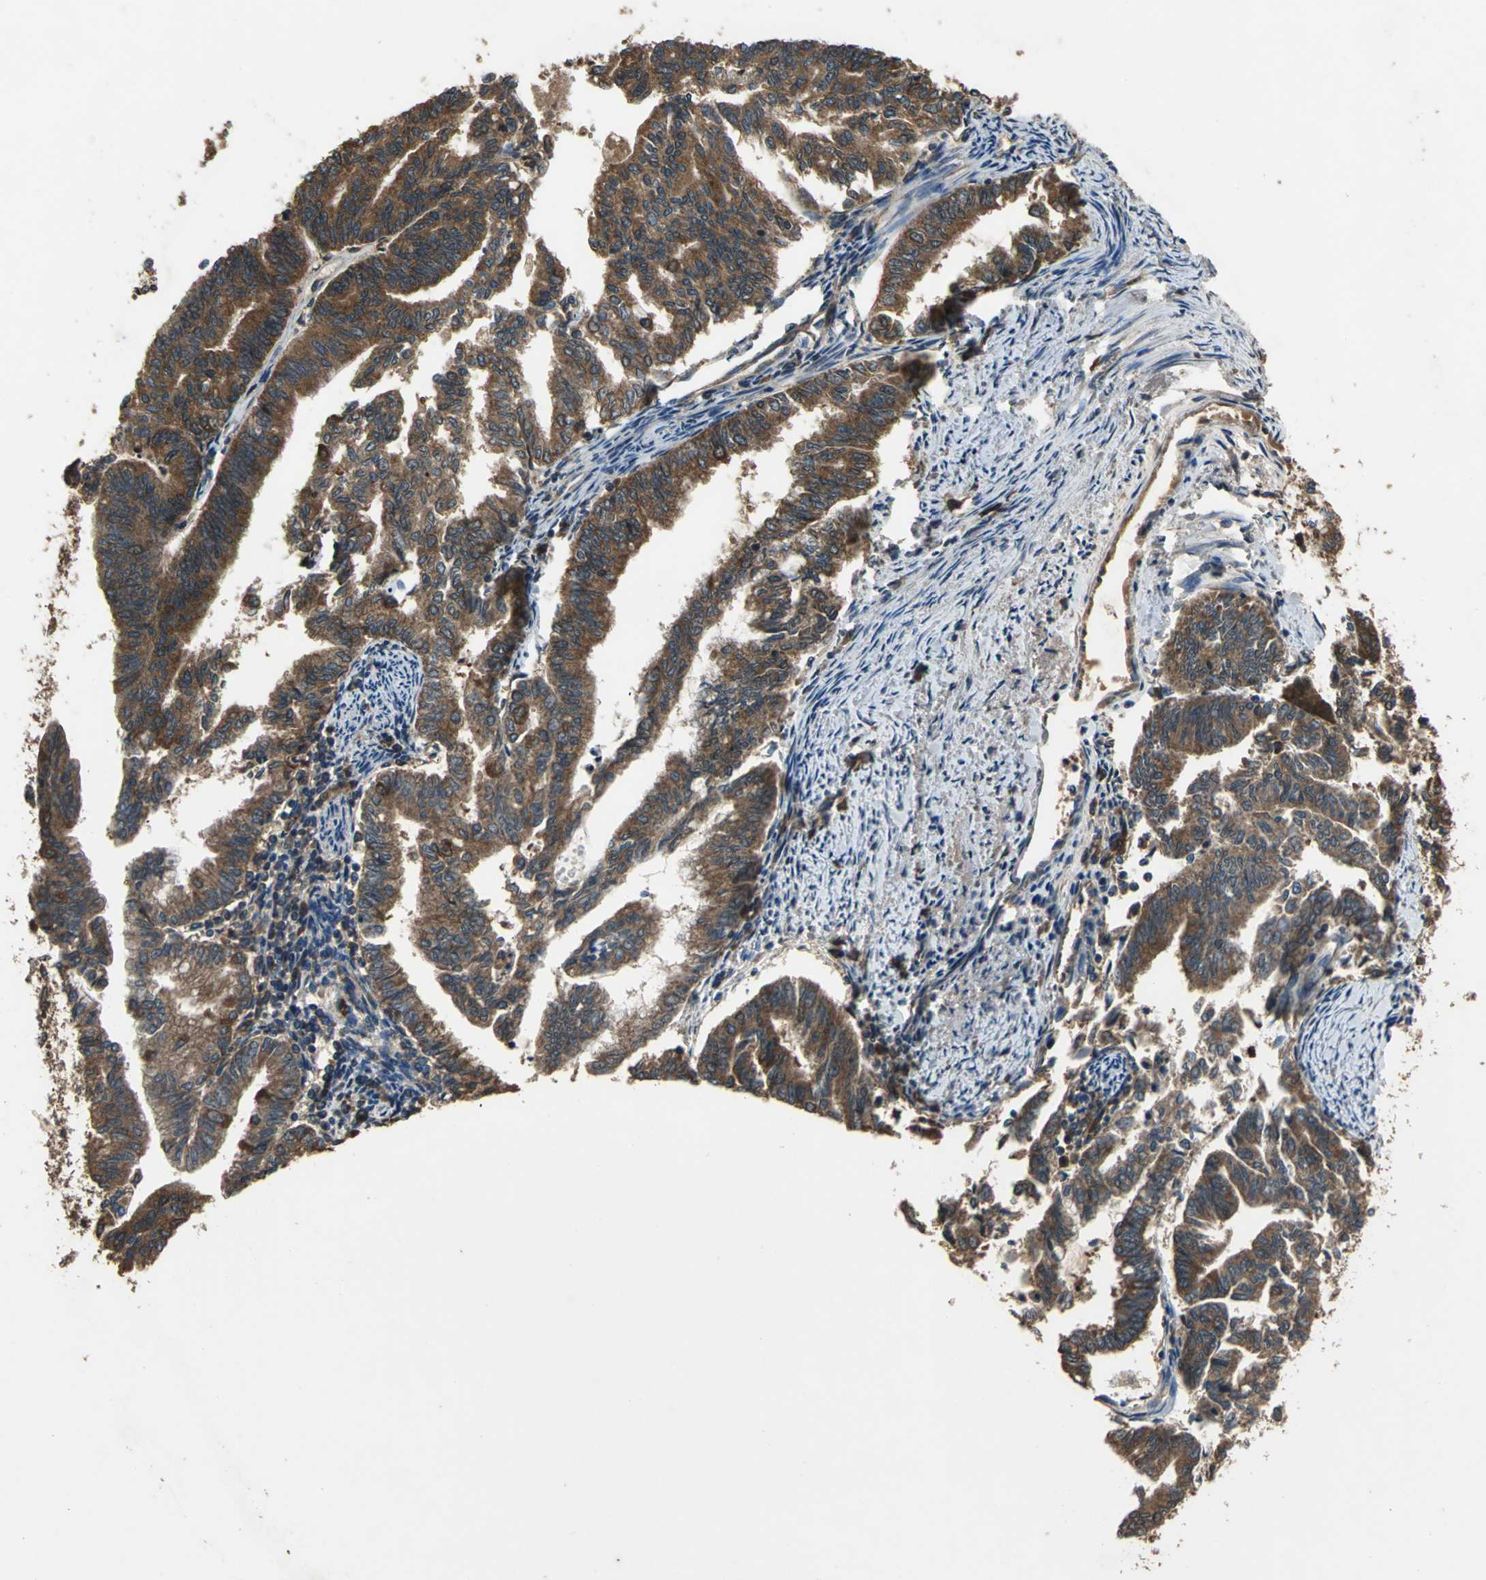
{"staining": {"intensity": "strong", "quantity": ">75%", "location": "cytoplasmic/membranous"}, "tissue": "endometrial cancer", "cell_type": "Tumor cells", "image_type": "cancer", "snomed": [{"axis": "morphology", "description": "Adenocarcinoma, NOS"}, {"axis": "topography", "description": "Endometrium"}], "caption": "Immunohistochemical staining of endometrial adenocarcinoma displays strong cytoplasmic/membranous protein expression in about >75% of tumor cells. Nuclei are stained in blue.", "gene": "ZNF608", "patient": {"sex": "female", "age": 79}}